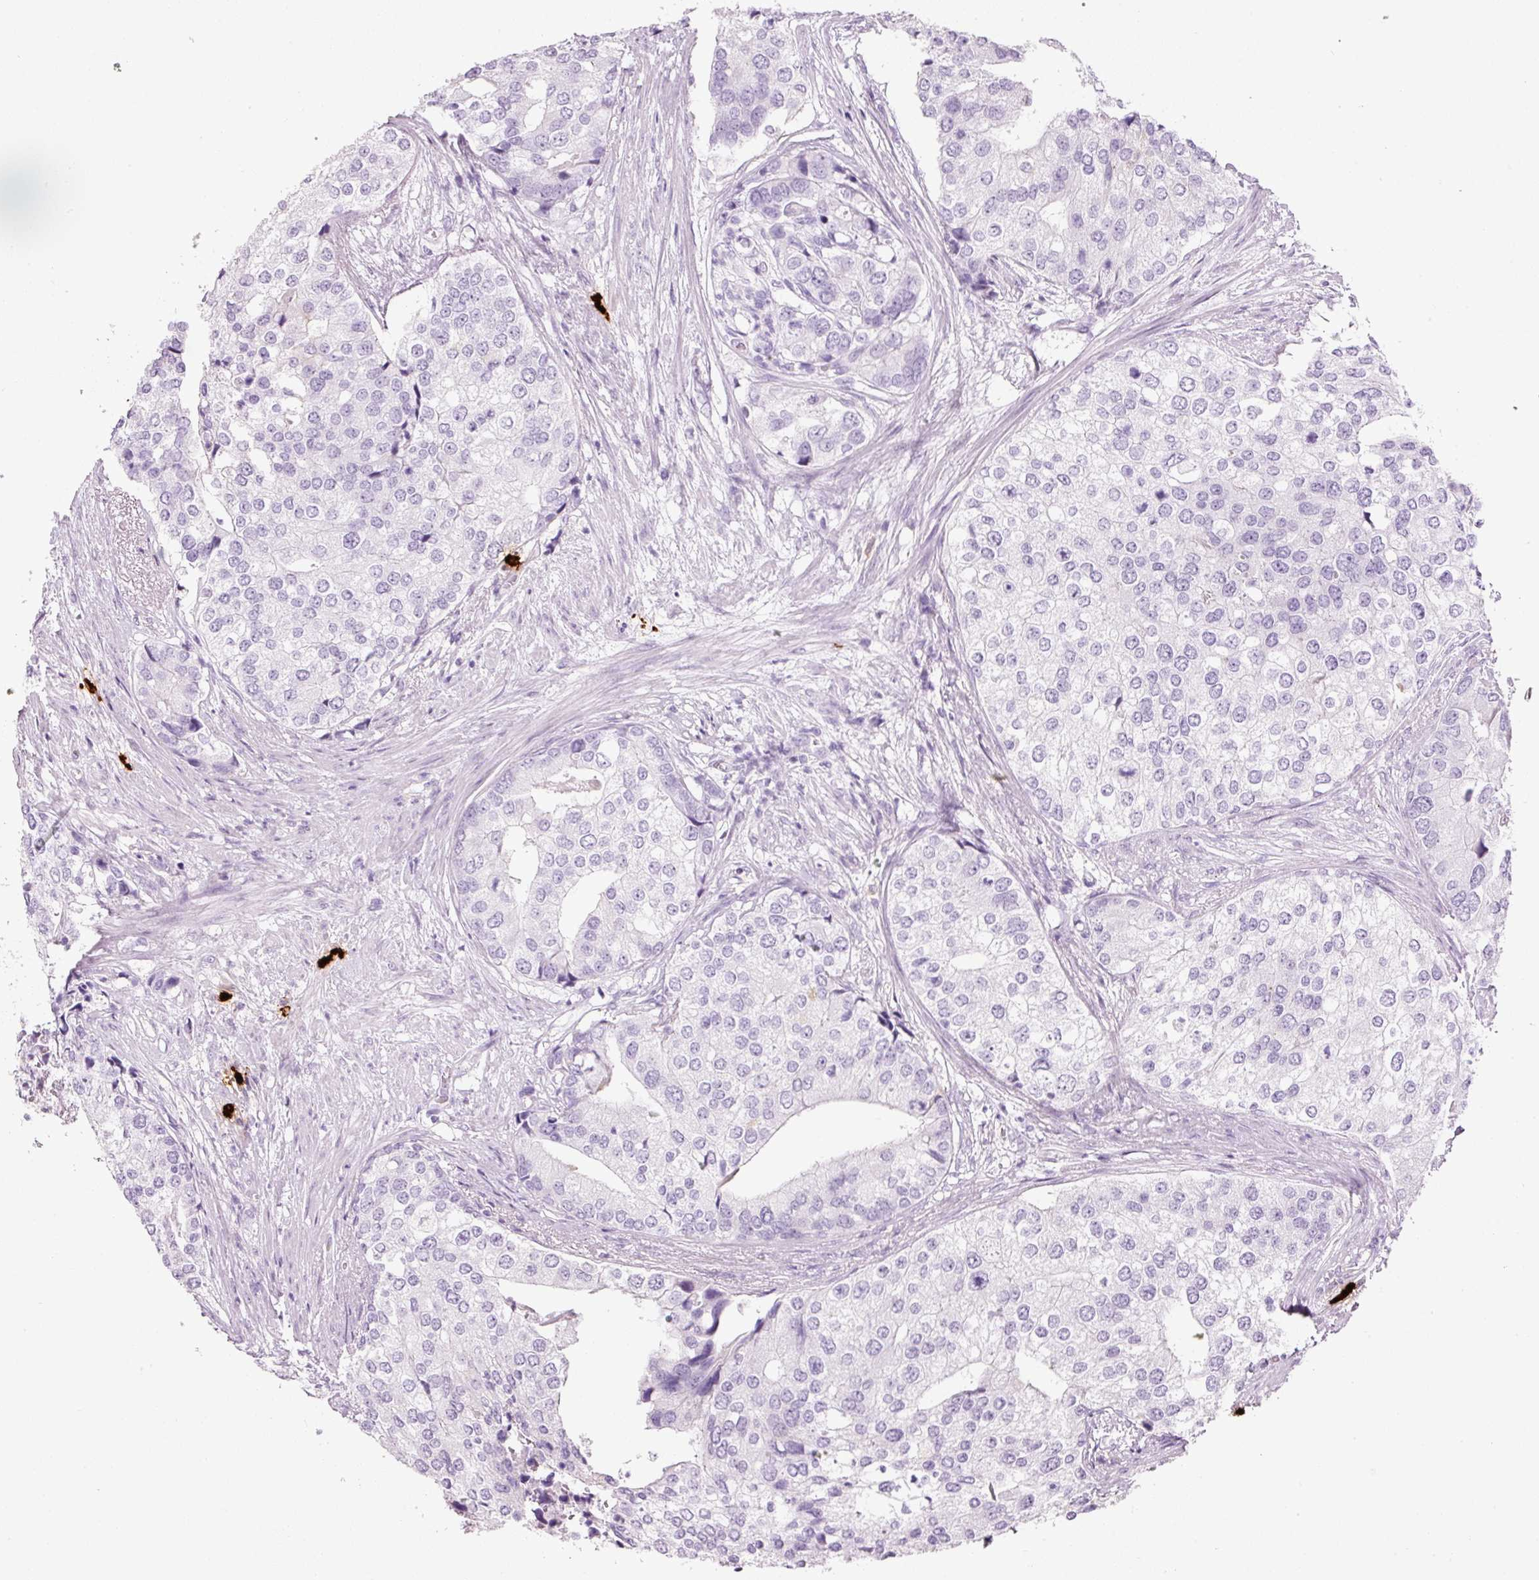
{"staining": {"intensity": "negative", "quantity": "none", "location": "none"}, "tissue": "prostate cancer", "cell_type": "Tumor cells", "image_type": "cancer", "snomed": [{"axis": "morphology", "description": "Adenocarcinoma, High grade"}, {"axis": "topography", "description": "Prostate"}], "caption": "The photomicrograph shows no staining of tumor cells in prostate high-grade adenocarcinoma.", "gene": "CMA1", "patient": {"sex": "male", "age": 62}}